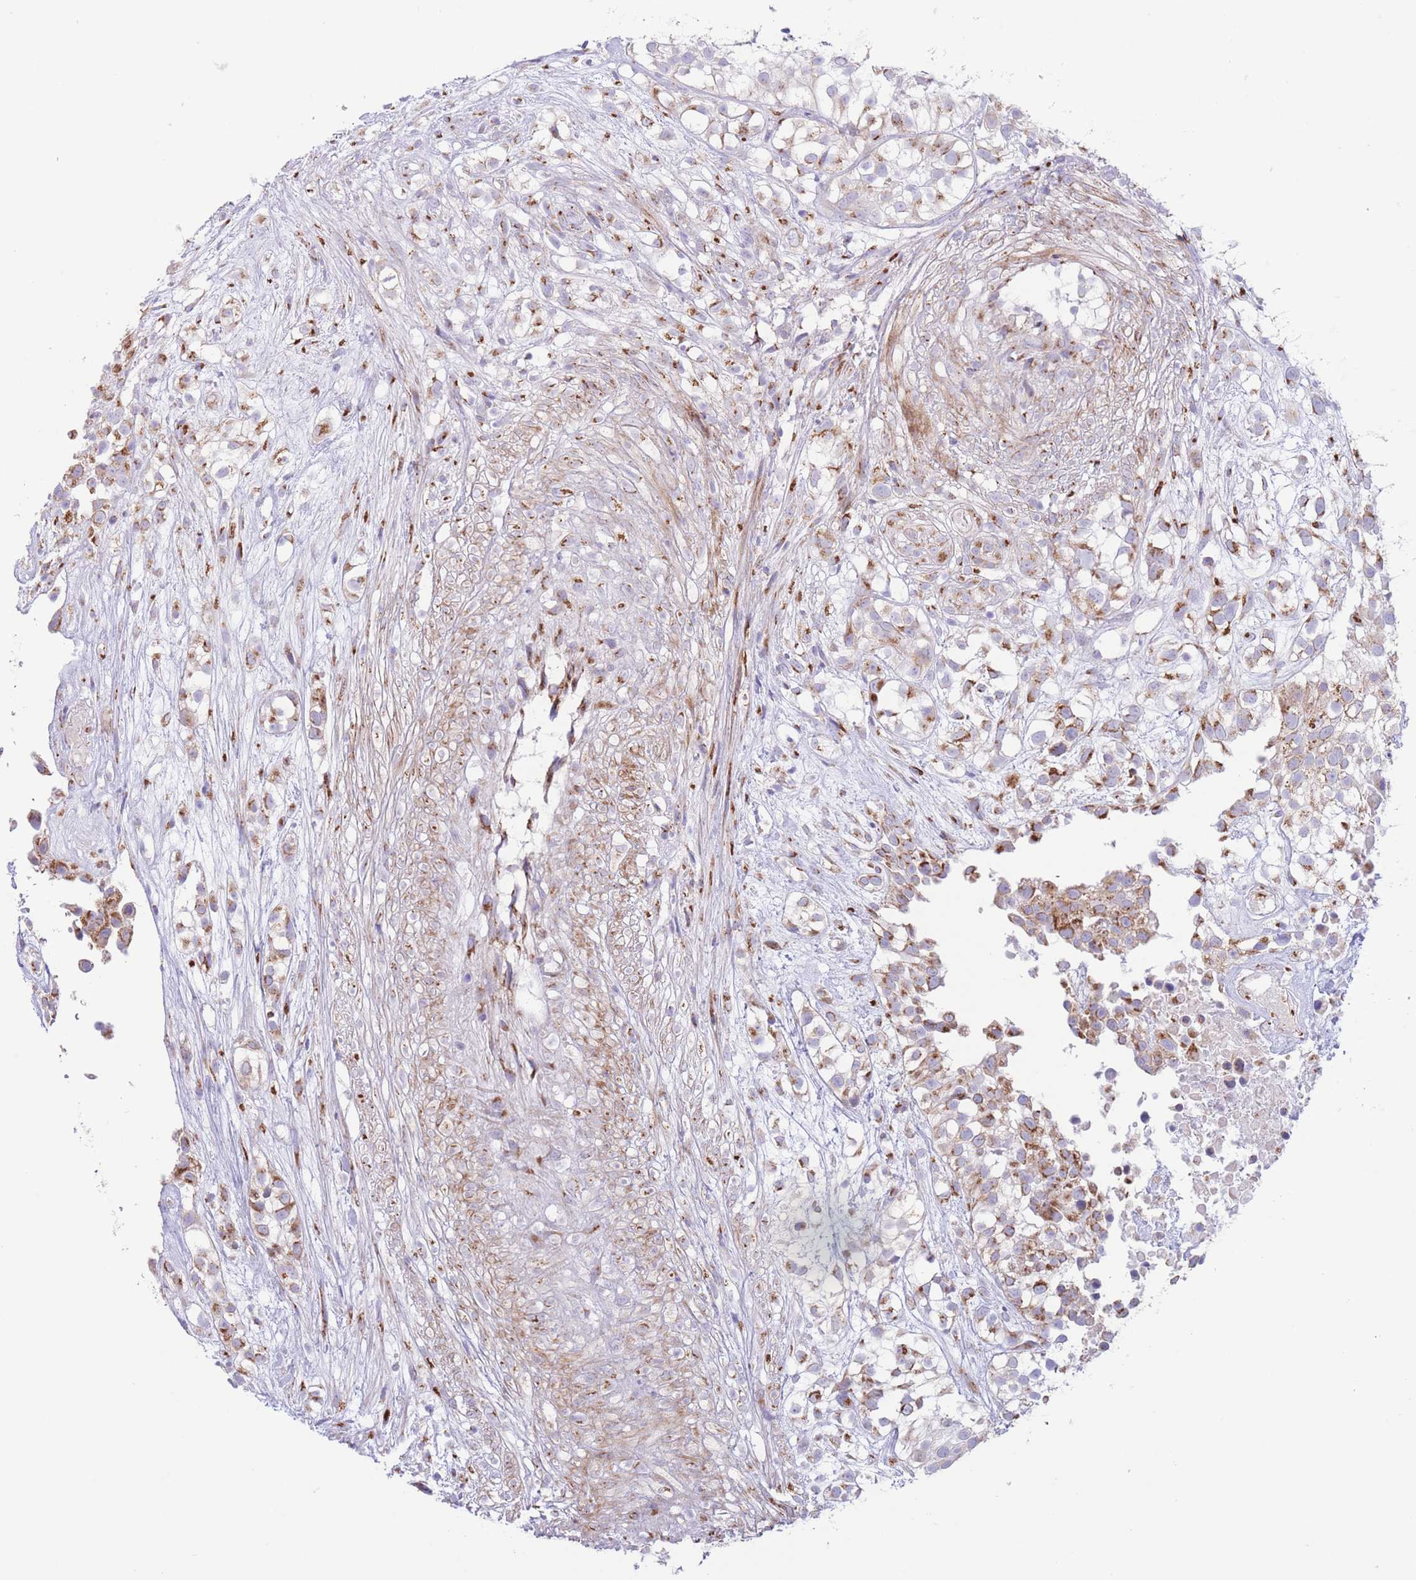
{"staining": {"intensity": "moderate", "quantity": ">75%", "location": "cytoplasmic/membranous"}, "tissue": "urothelial cancer", "cell_type": "Tumor cells", "image_type": "cancer", "snomed": [{"axis": "morphology", "description": "Urothelial carcinoma, High grade"}, {"axis": "topography", "description": "Urinary bladder"}], "caption": "Protein staining exhibits moderate cytoplasmic/membranous staining in about >75% of tumor cells in high-grade urothelial carcinoma.", "gene": "MPND", "patient": {"sex": "male", "age": 56}}